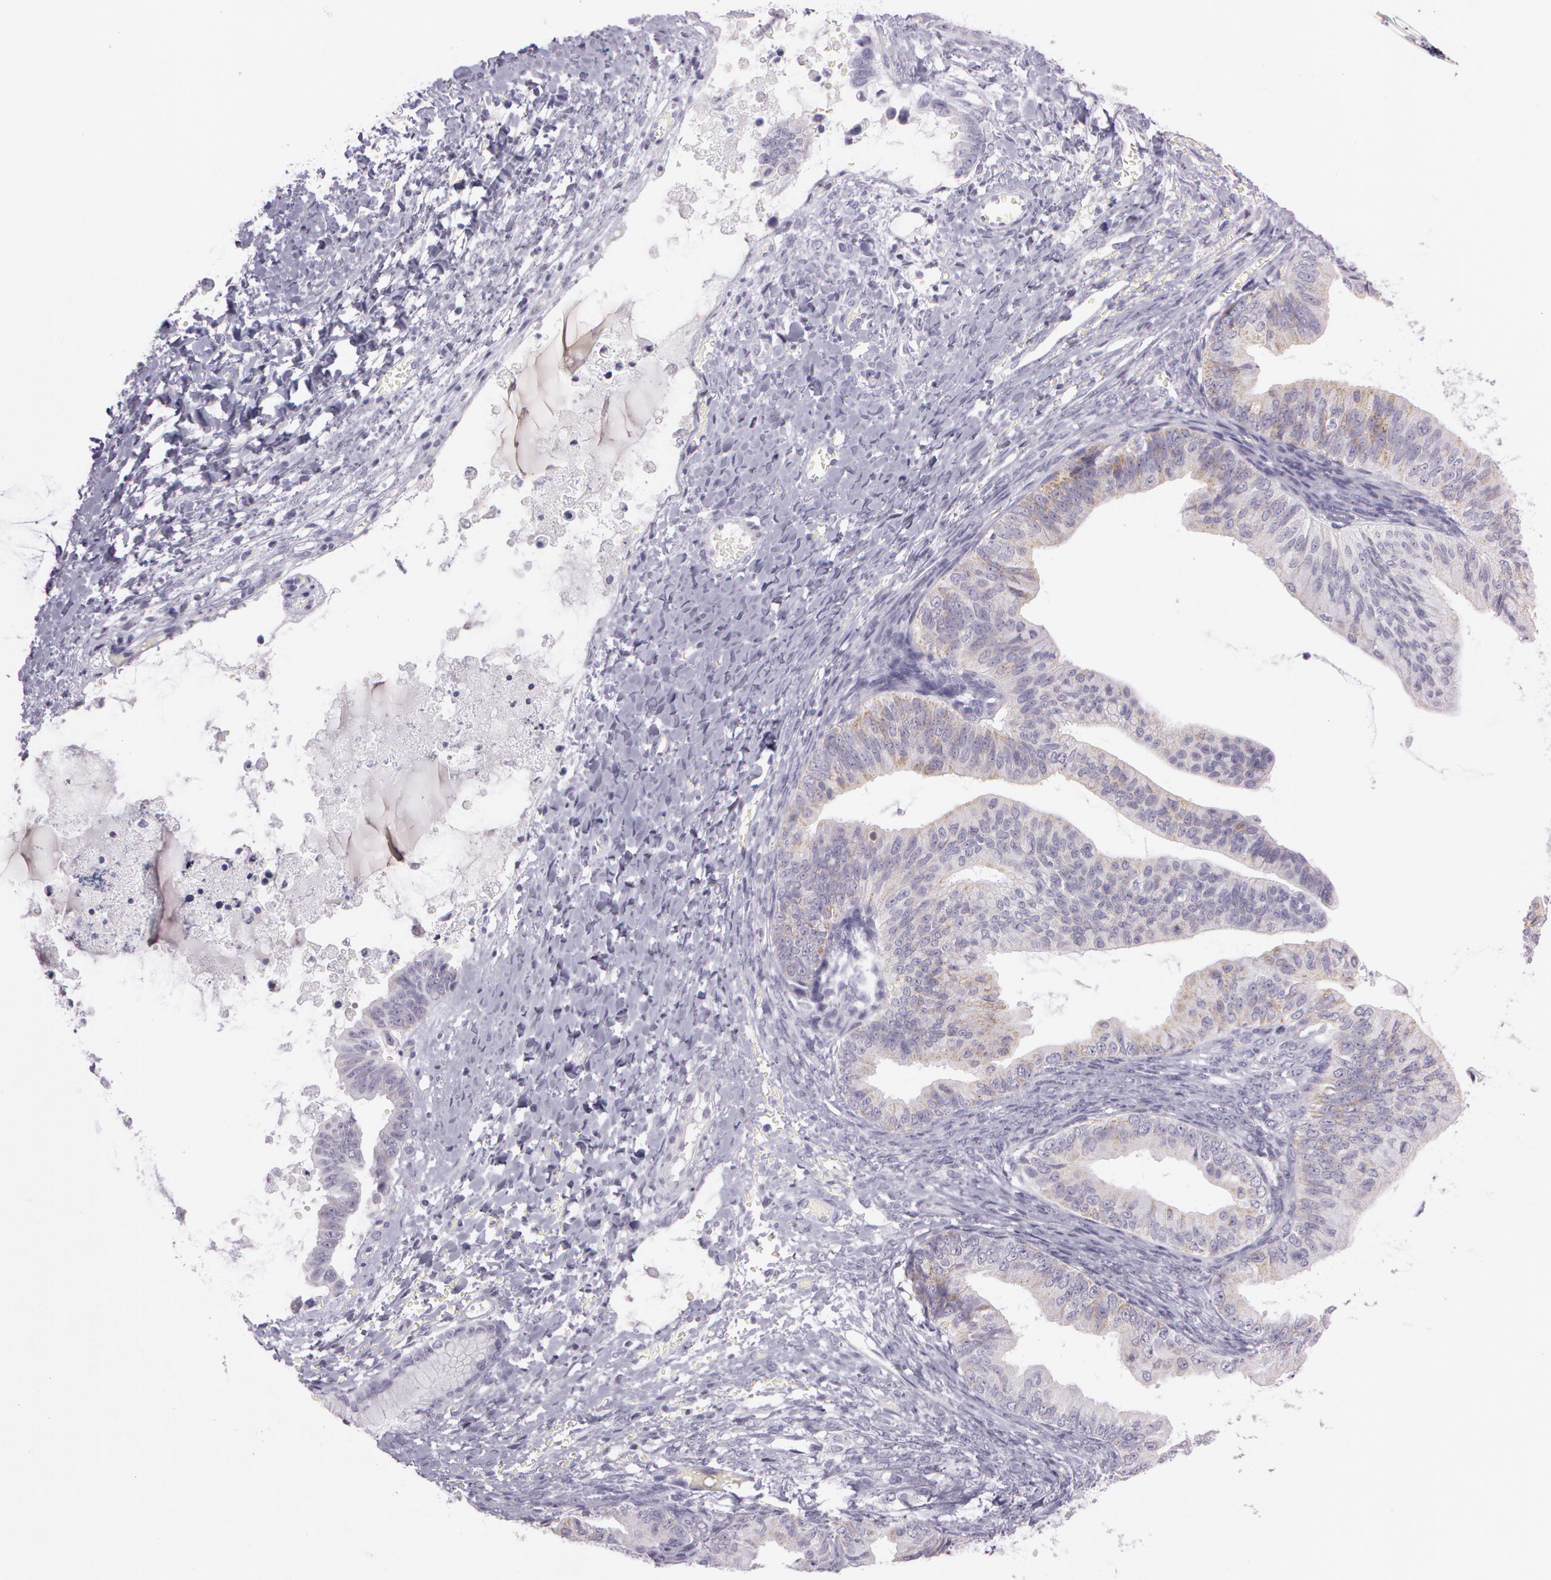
{"staining": {"intensity": "negative", "quantity": "none", "location": "none"}, "tissue": "ovarian cancer", "cell_type": "Tumor cells", "image_type": "cancer", "snomed": [{"axis": "morphology", "description": "Cystadenocarcinoma, mucinous, NOS"}, {"axis": "topography", "description": "Ovary"}], "caption": "The photomicrograph displays no staining of tumor cells in mucinous cystadenocarcinoma (ovarian).", "gene": "OTC", "patient": {"sex": "female", "age": 36}}